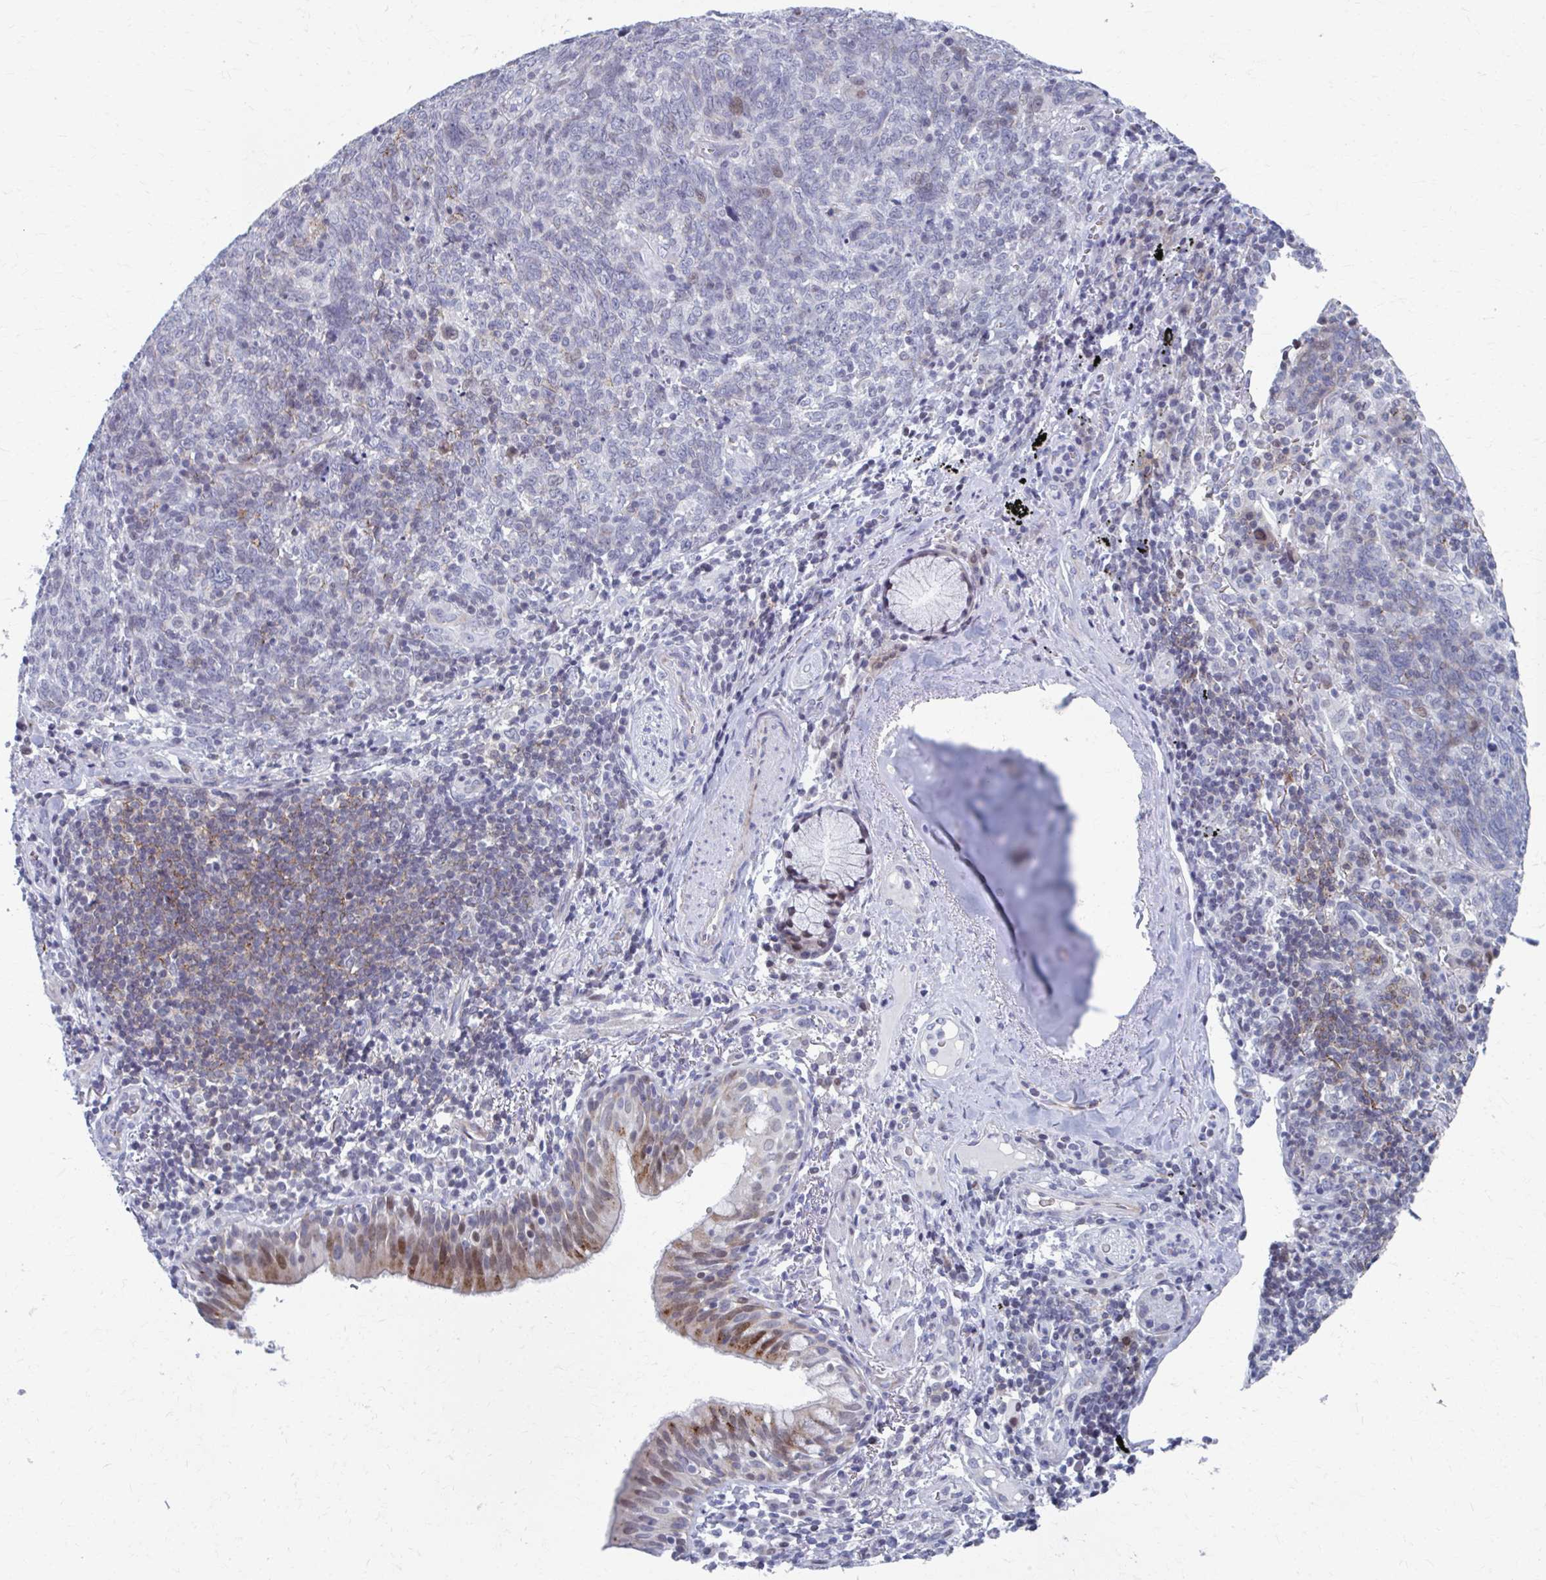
{"staining": {"intensity": "moderate", "quantity": "<25%", "location": "nuclear"}, "tissue": "lung cancer", "cell_type": "Tumor cells", "image_type": "cancer", "snomed": [{"axis": "morphology", "description": "Squamous cell carcinoma, NOS"}, {"axis": "topography", "description": "Lung"}], "caption": "Immunohistochemistry image of neoplastic tissue: human lung squamous cell carcinoma stained using immunohistochemistry demonstrates low levels of moderate protein expression localized specifically in the nuclear of tumor cells, appearing as a nuclear brown color.", "gene": "ABHD16B", "patient": {"sex": "female", "age": 72}}